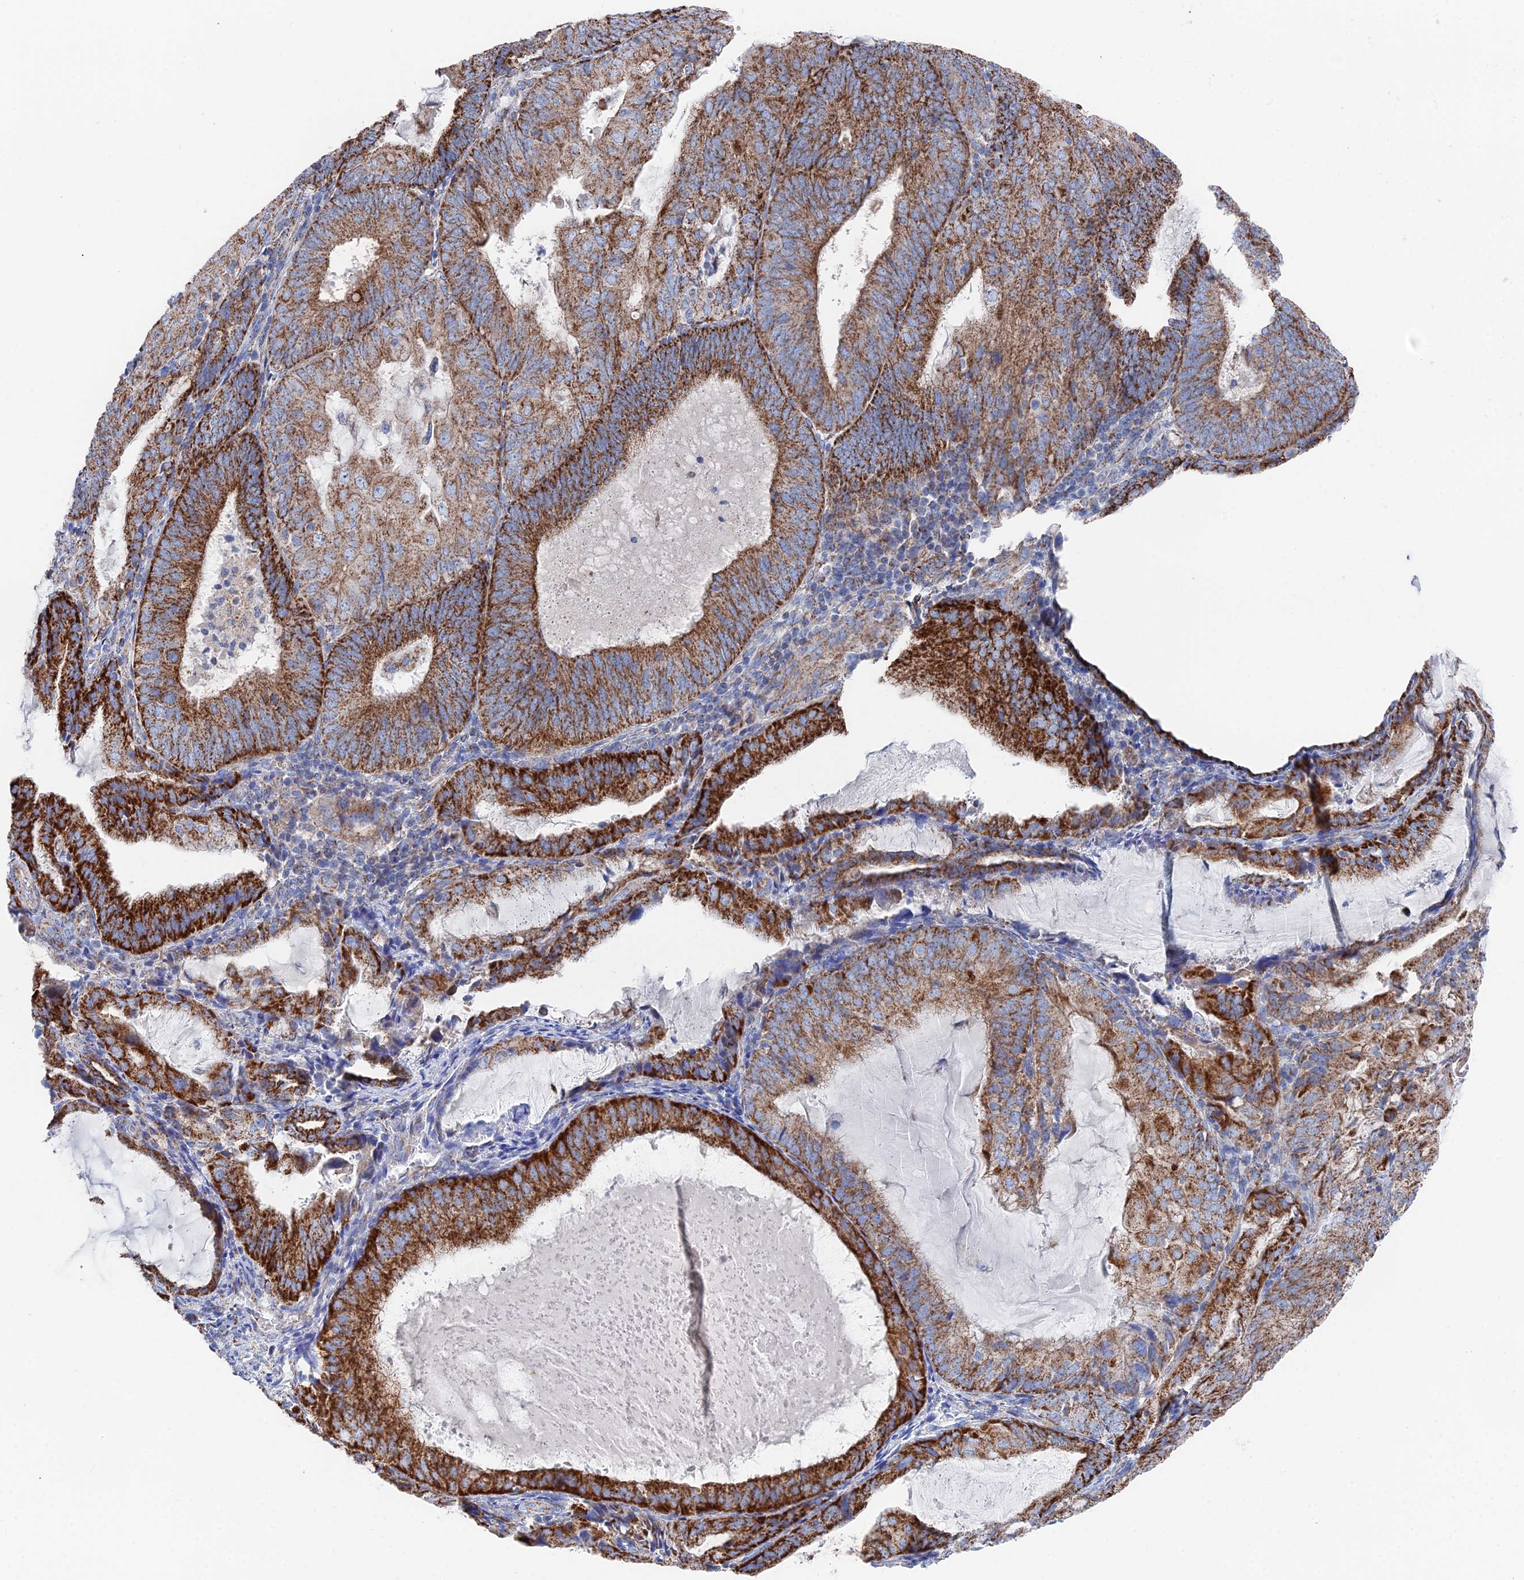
{"staining": {"intensity": "strong", "quantity": ">75%", "location": "cytoplasmic/membranous"}, "tissue": "endometrial cancer", "cell_type": "Tumor cells", "image_type": "cancer", "snomed": [{"axis": "morphology", "description": "Adenocarcinoma, NOS"}, {"axis": "topography", "description": "Endometrium"}], "caption": "Protein staining of endometrial adenocarcinoma tissue reveals strong cytoplasmic/membranous staining in about >75% of tumor cells.", "gene": "IFT80", "patient": {"sex": "female", "age": 81}}